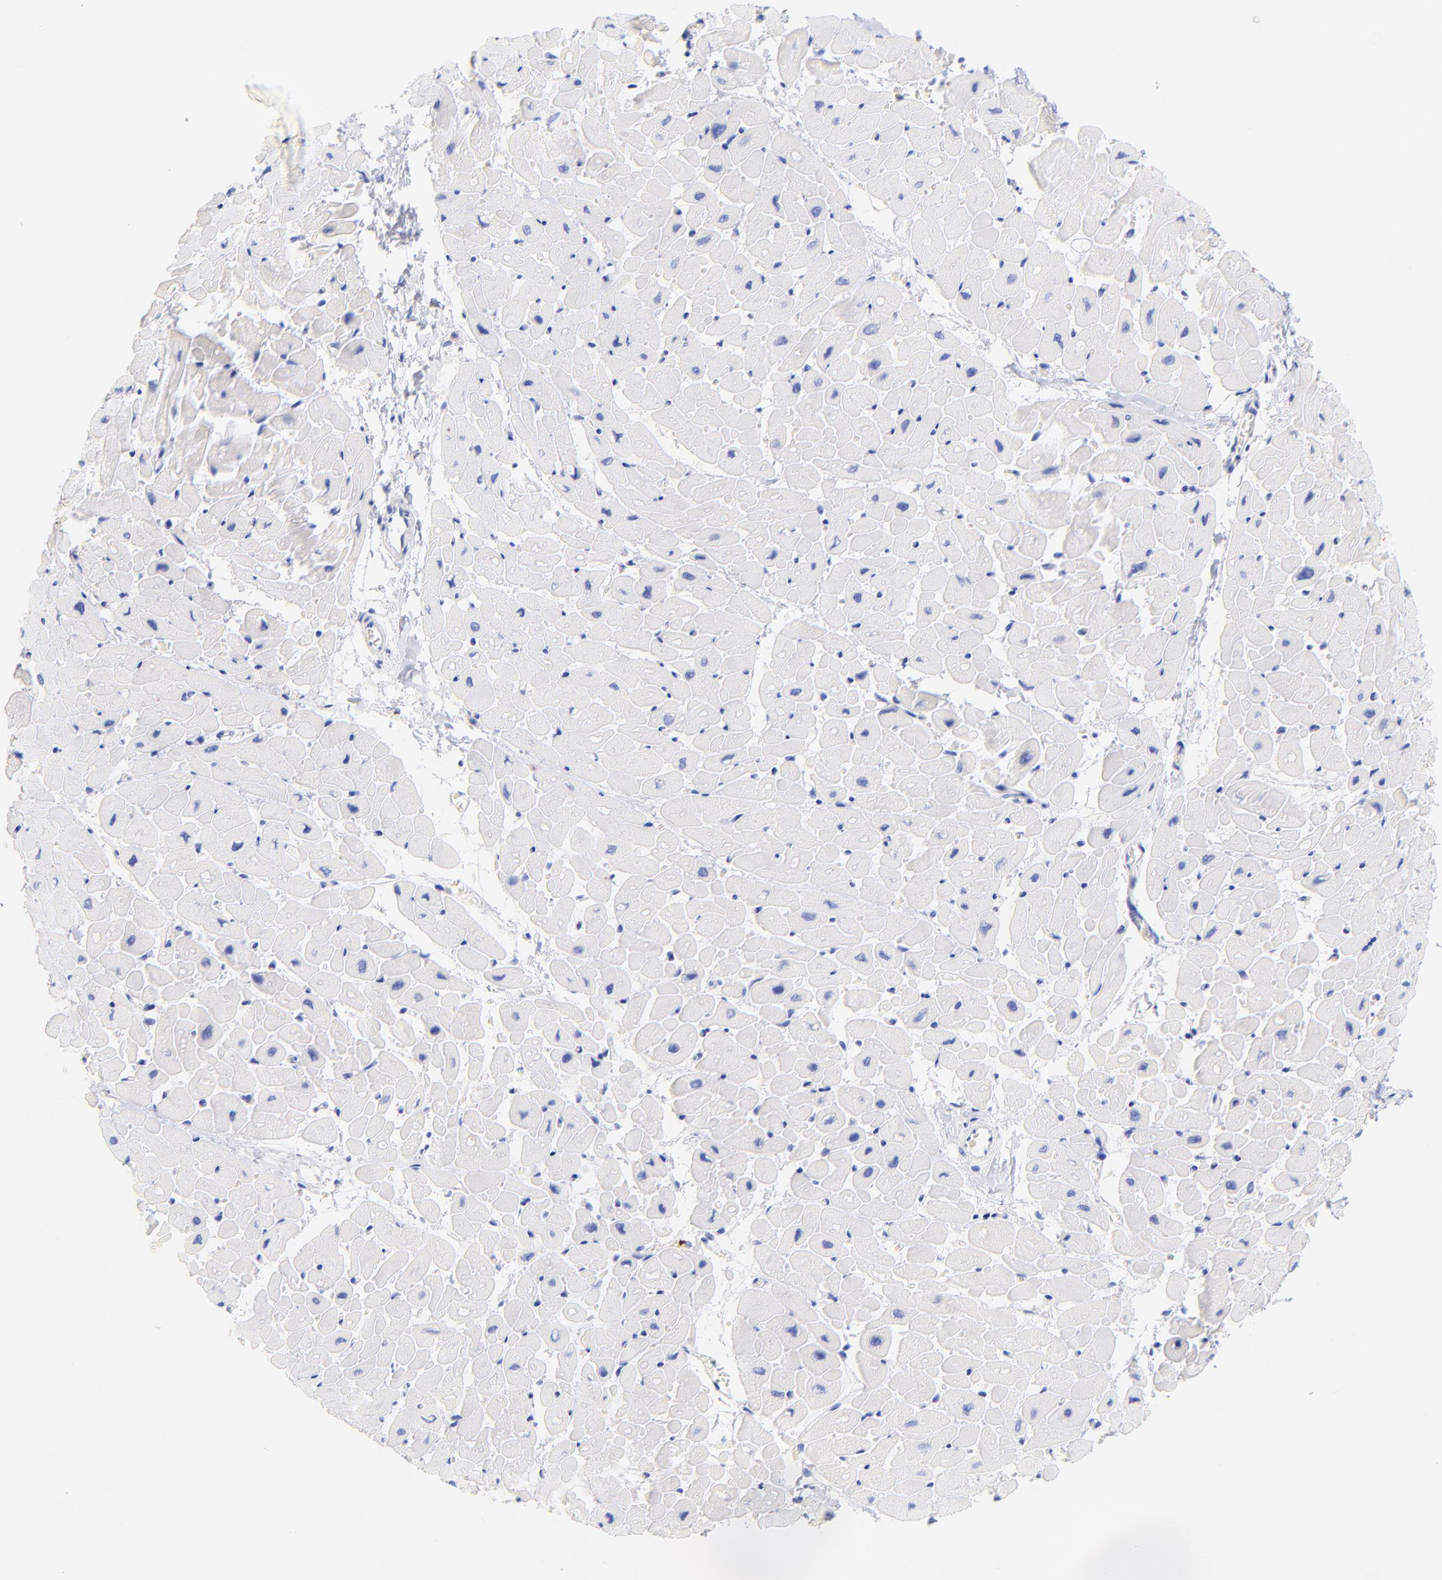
{"staining": {"intensity": "negative", "quantity": "none", "location": "none"}, "tissue": "heart muscle", "cell_type": "Cardiomyocytes", "image_type": "normal", "snomed": [{"axis": "morphology", "description": "Normal tissue, NOS"}, {"axis": "topography", "description": "Heart"}], "caption": "A micrograph of human heart muscle is negative for staining in cardiomyocytes. The staining is performed using DAB brown chromogen with nuclei counter-stained in using hematoxylin.", "gene": "KRT19", "patient": {"sex": "male", "age": 45}}